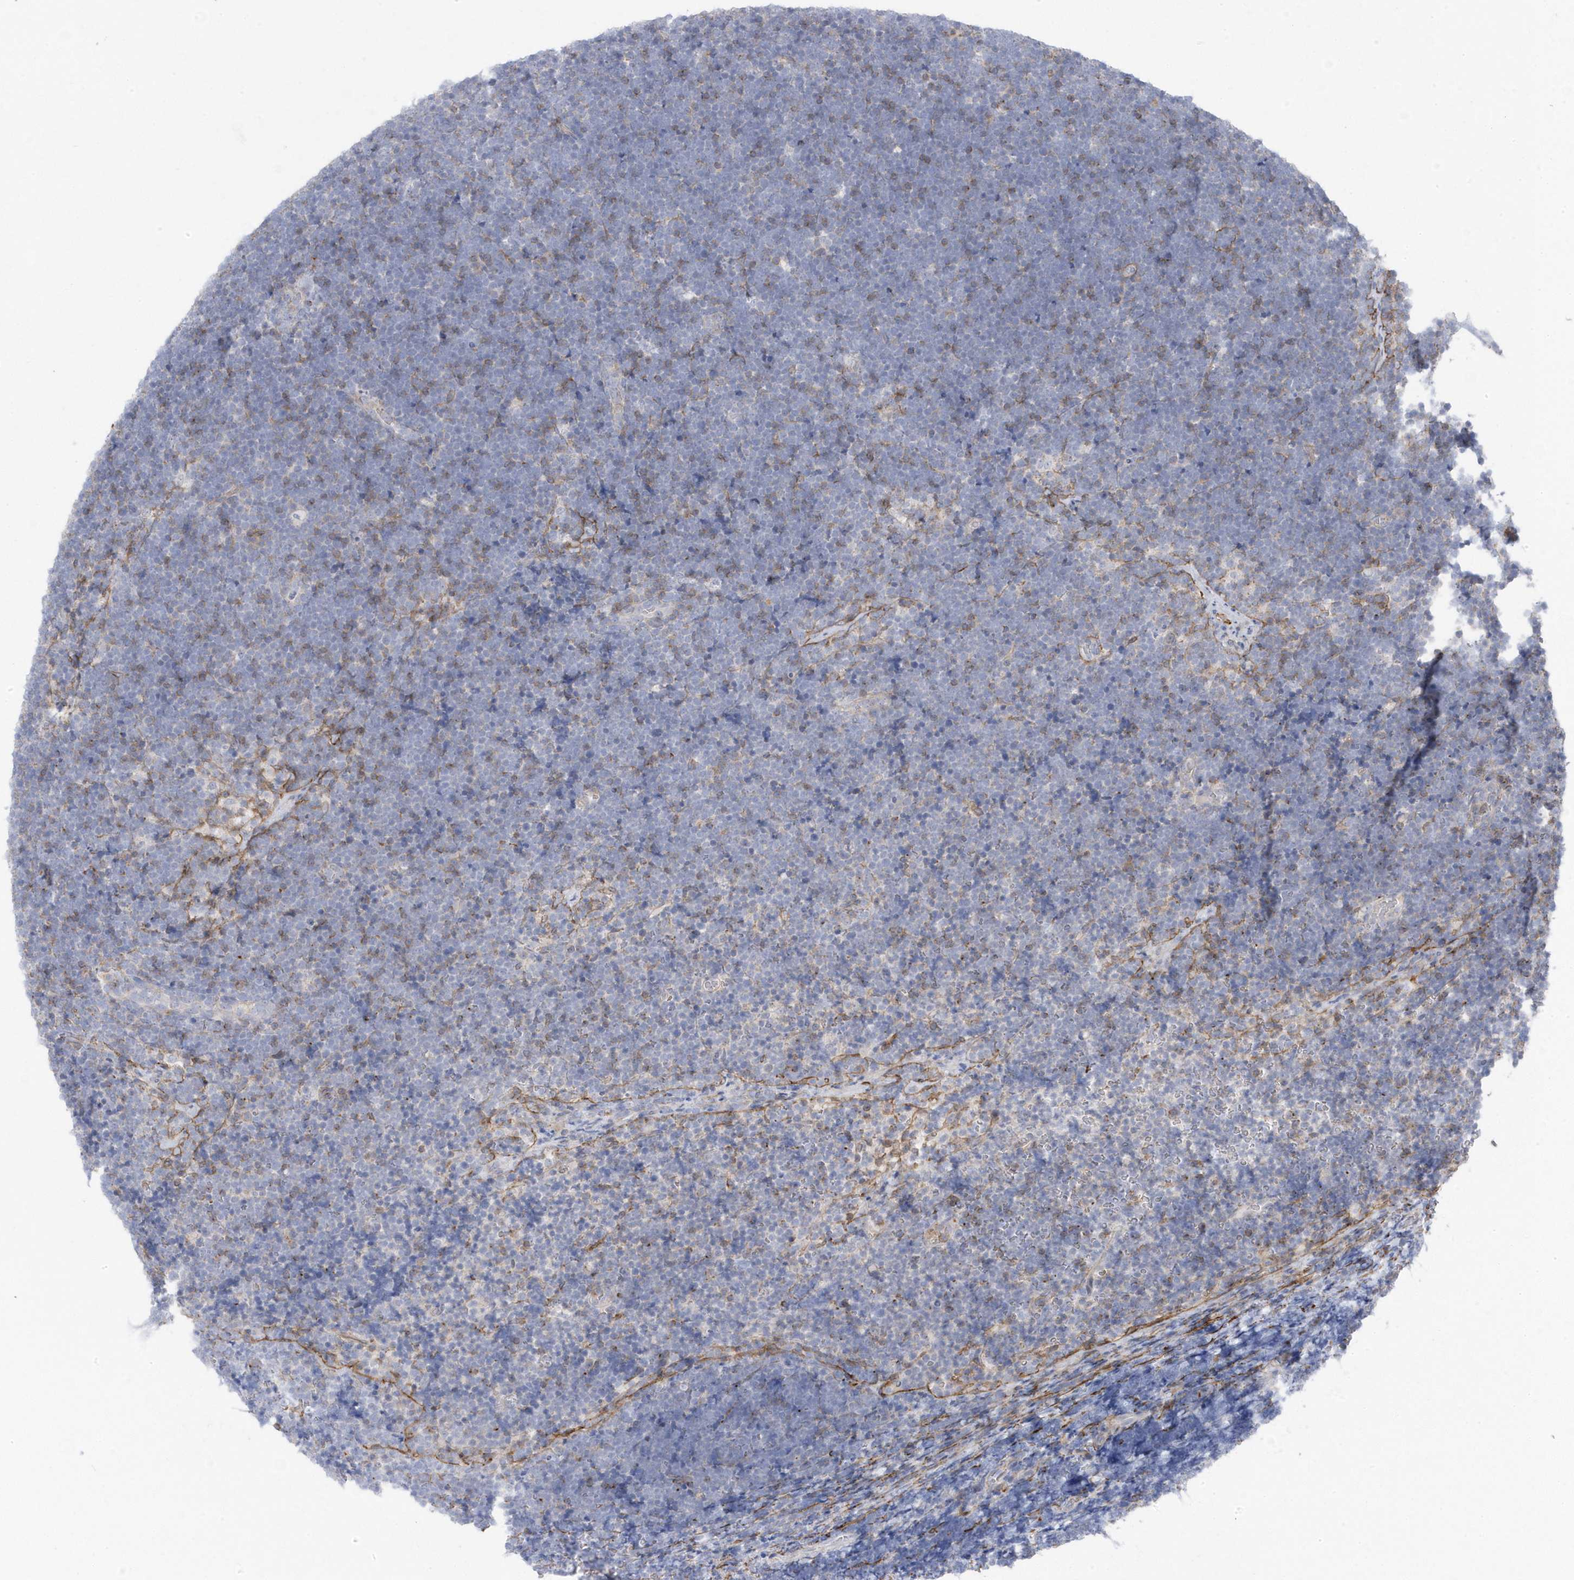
{"staining": {"intensity": "negative", "quantity": "none", "location": "none"}, "tissue": "lymphoma", "cell_type": "Tumor cells", "image_type": "cancer", "snomed": [{"axis": "morphology", "description": "Malignant lymphoma, non-Hodgkin's type, High grade"}, {"axis": "topography", "description": "Lymph node"}], "caption": "Histopathology image shows no protein expression in tumor cells of malignant lymphoma, non-Hodgkin's type (high-grade) tissue. Brightfield microscopy of immunohistochemistry stained with DAB (3,3'-diaminobenzidine) (brown) and hematoxylin (blue), captured at high magnification.", "gene": "ANAPC1", "patient": {"sex": "male", "age": 13}}